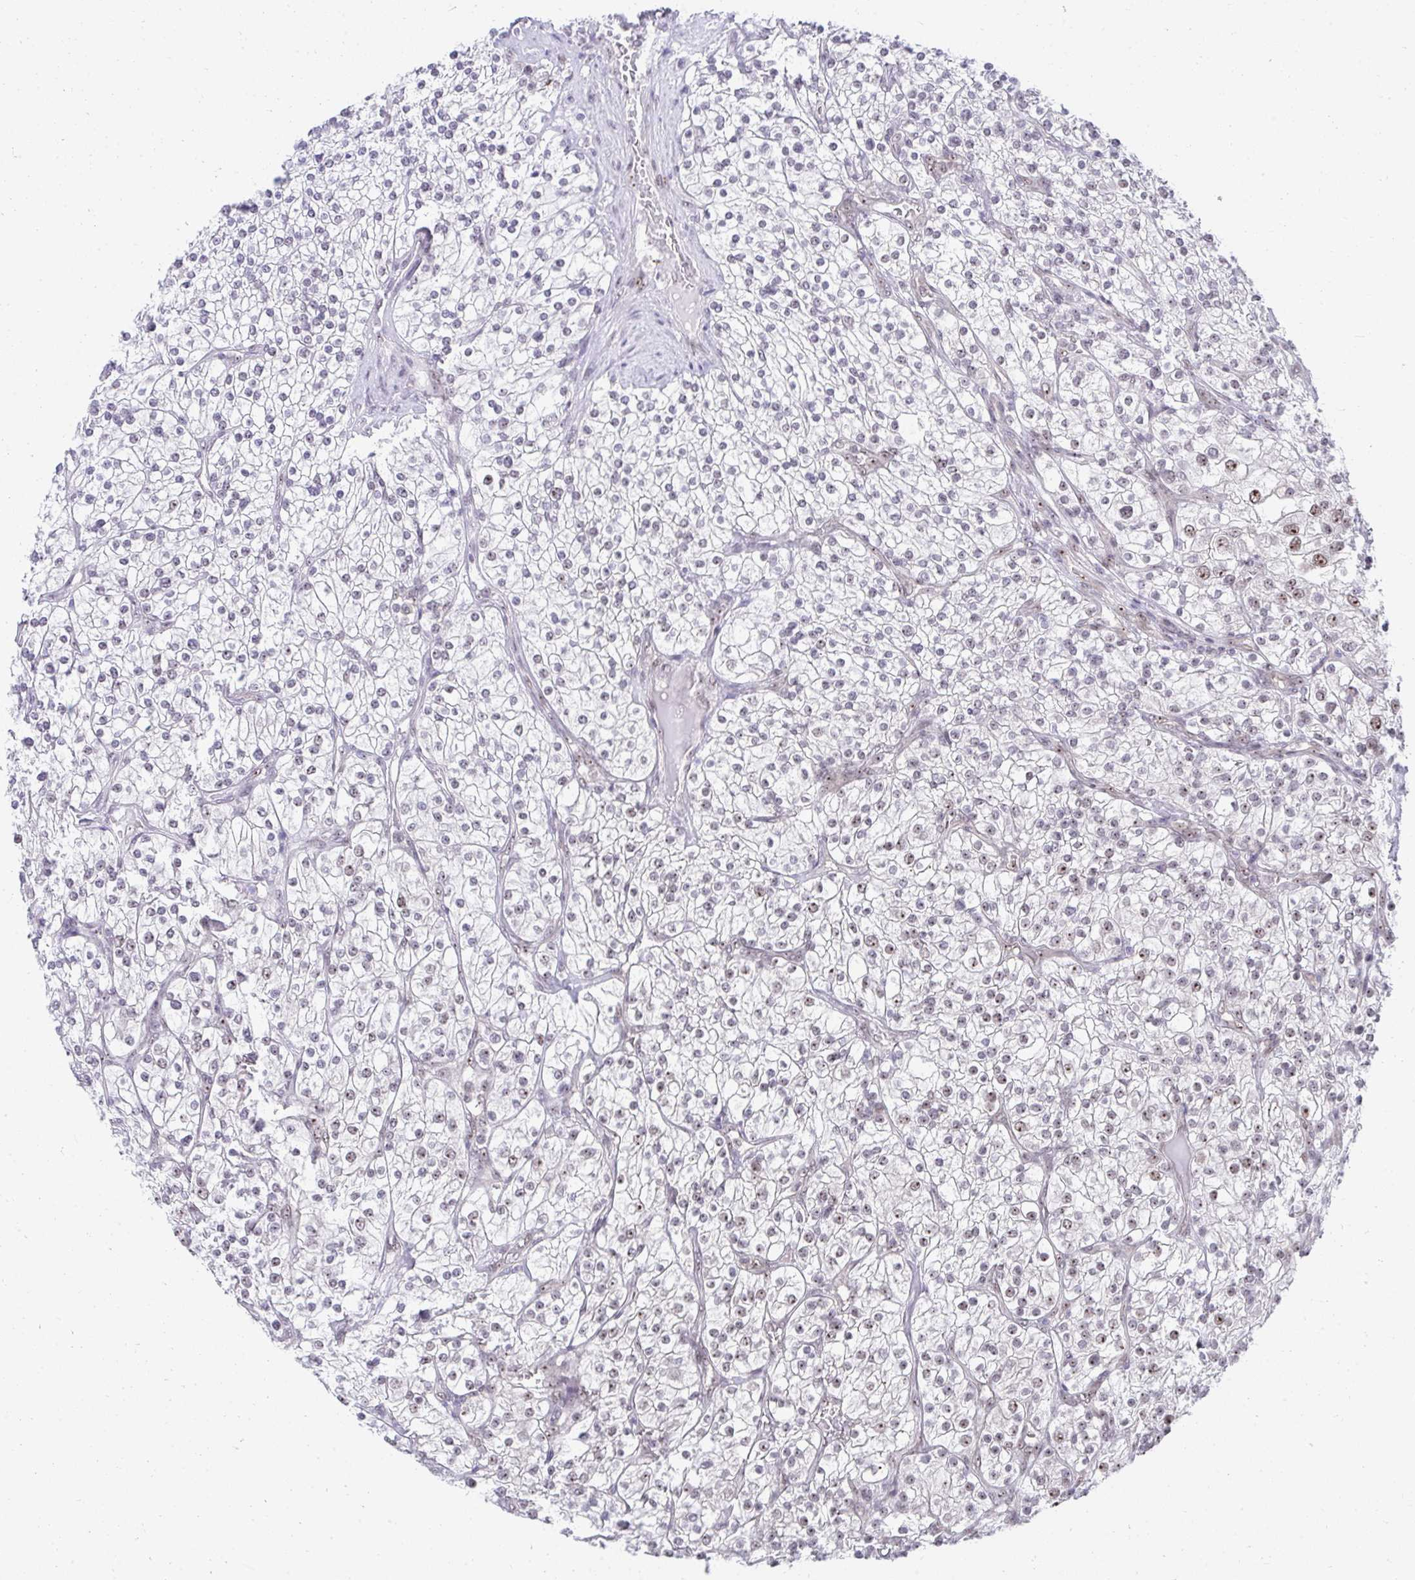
{"staining": {"intensity": "weak", "quantity": "<25%", "location": "nuclear"}, "tissue": "renal cancer", "cell_type": "Tumor cells", "image_type": "cancer", "snomed": [{"axis": "morphology", "description": "Adenocarcinoma, NOS"}, {"axis": "topography", "description": "Kidney"}], "caption": "DAB immunohistochemical staining of renal adenocarcinoma displays no significant expression in tumor cells. Brightfield microscopy of immunohistochemistry stained with DAB (brown) and hematoxylin (blue), captured at high magnification.", "gene": "HIRA", "patient": {"sex": "male", "age": 80}}